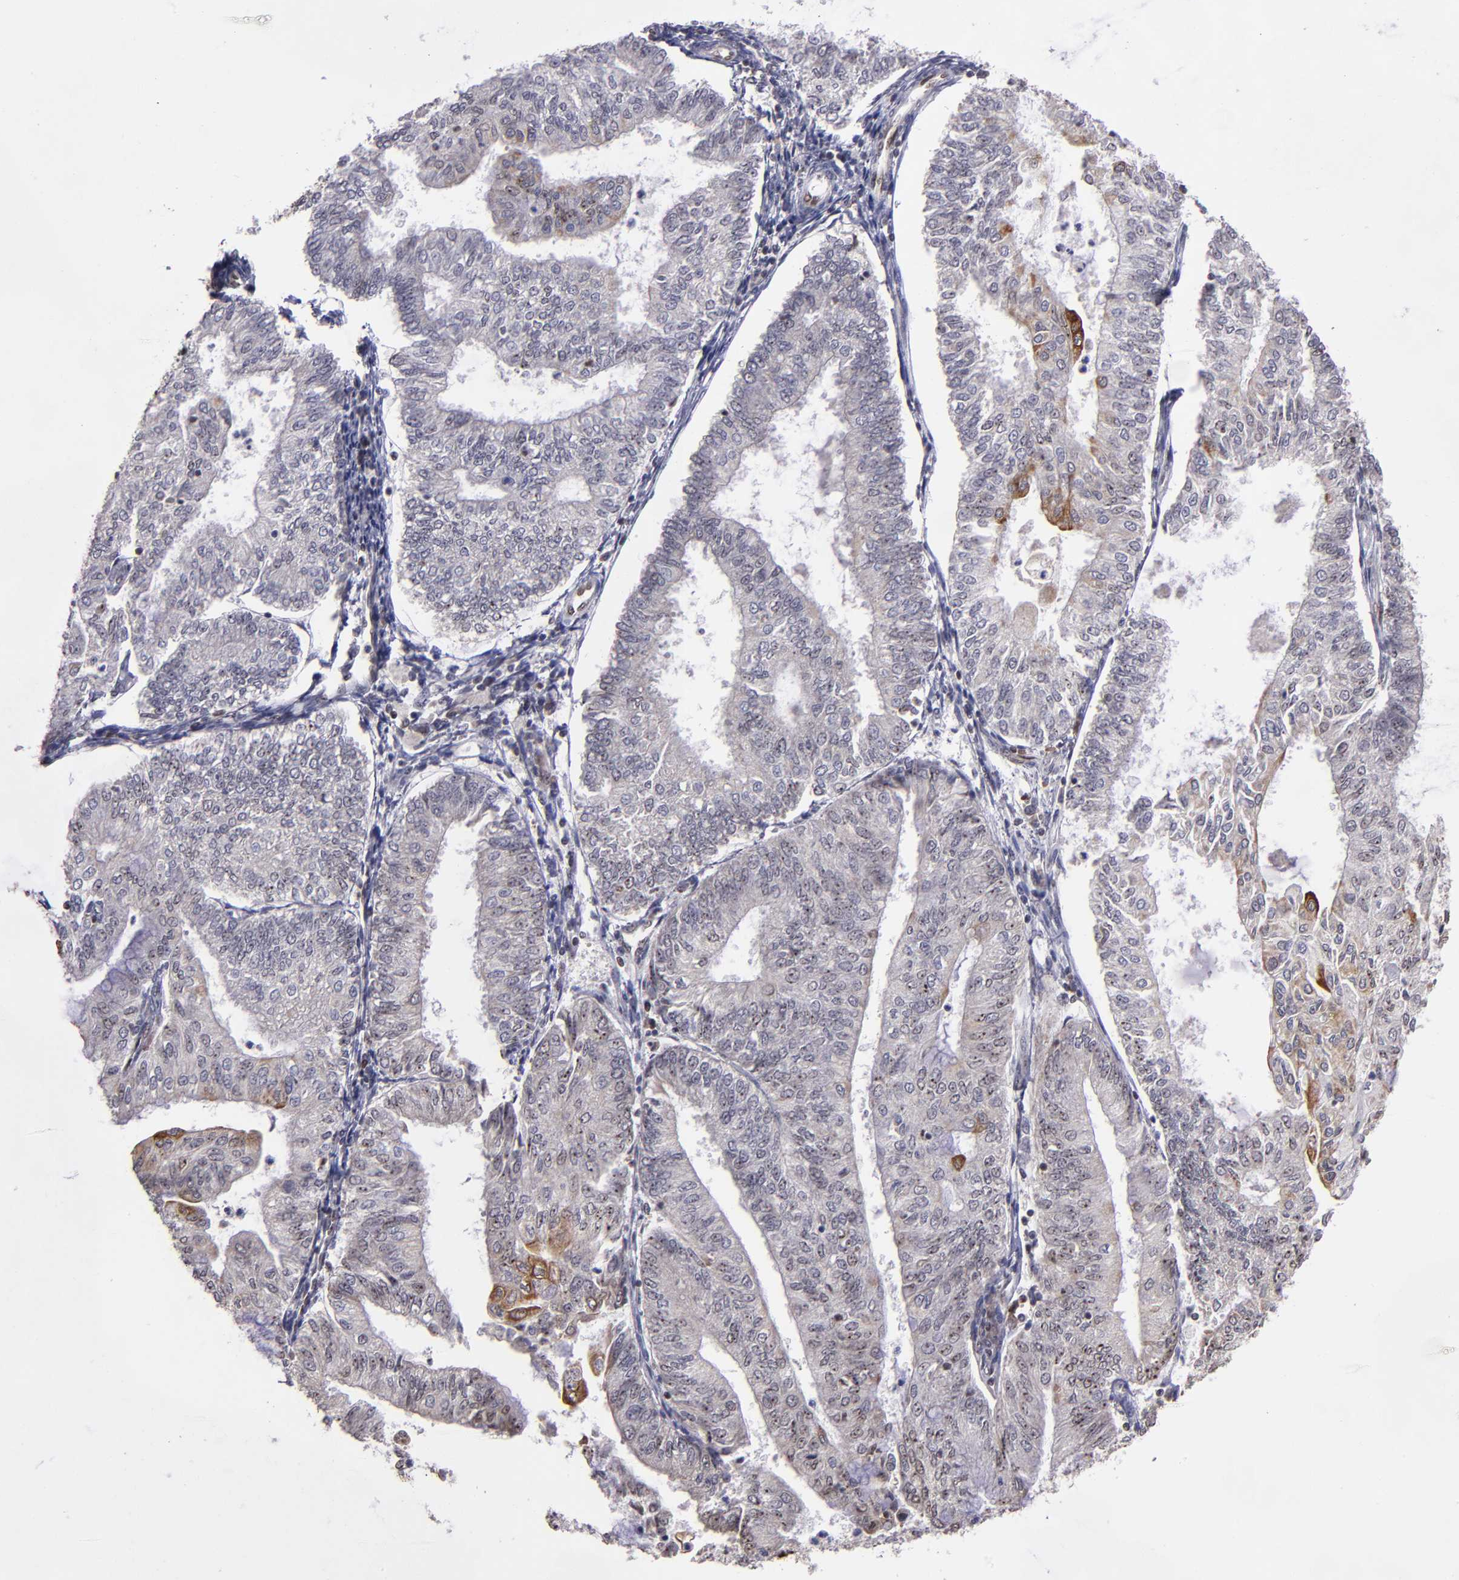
{"staining": {"intensity": "moderate", "quantity": "<25%", "location": "cytoplasmic/membranous,nuclear"}, "tissue": "endometrial cancer", "cell_type": "Tumor cells", "image_type": "cancer", "snomed": [{"axis": "morphology", "description": "Adenocarcinoma, NOS"}, {"axis": "topography", "description": "Endometrium"}], "caption": "Protein expression analysis of endometrial adenocarcinoma demonstrates moderate cytoplasmic/membranous and nuclear positivity in about <25% of tumor cells.", "gene": "DDX24", "patient": {"sex": "female", "age": 59}}